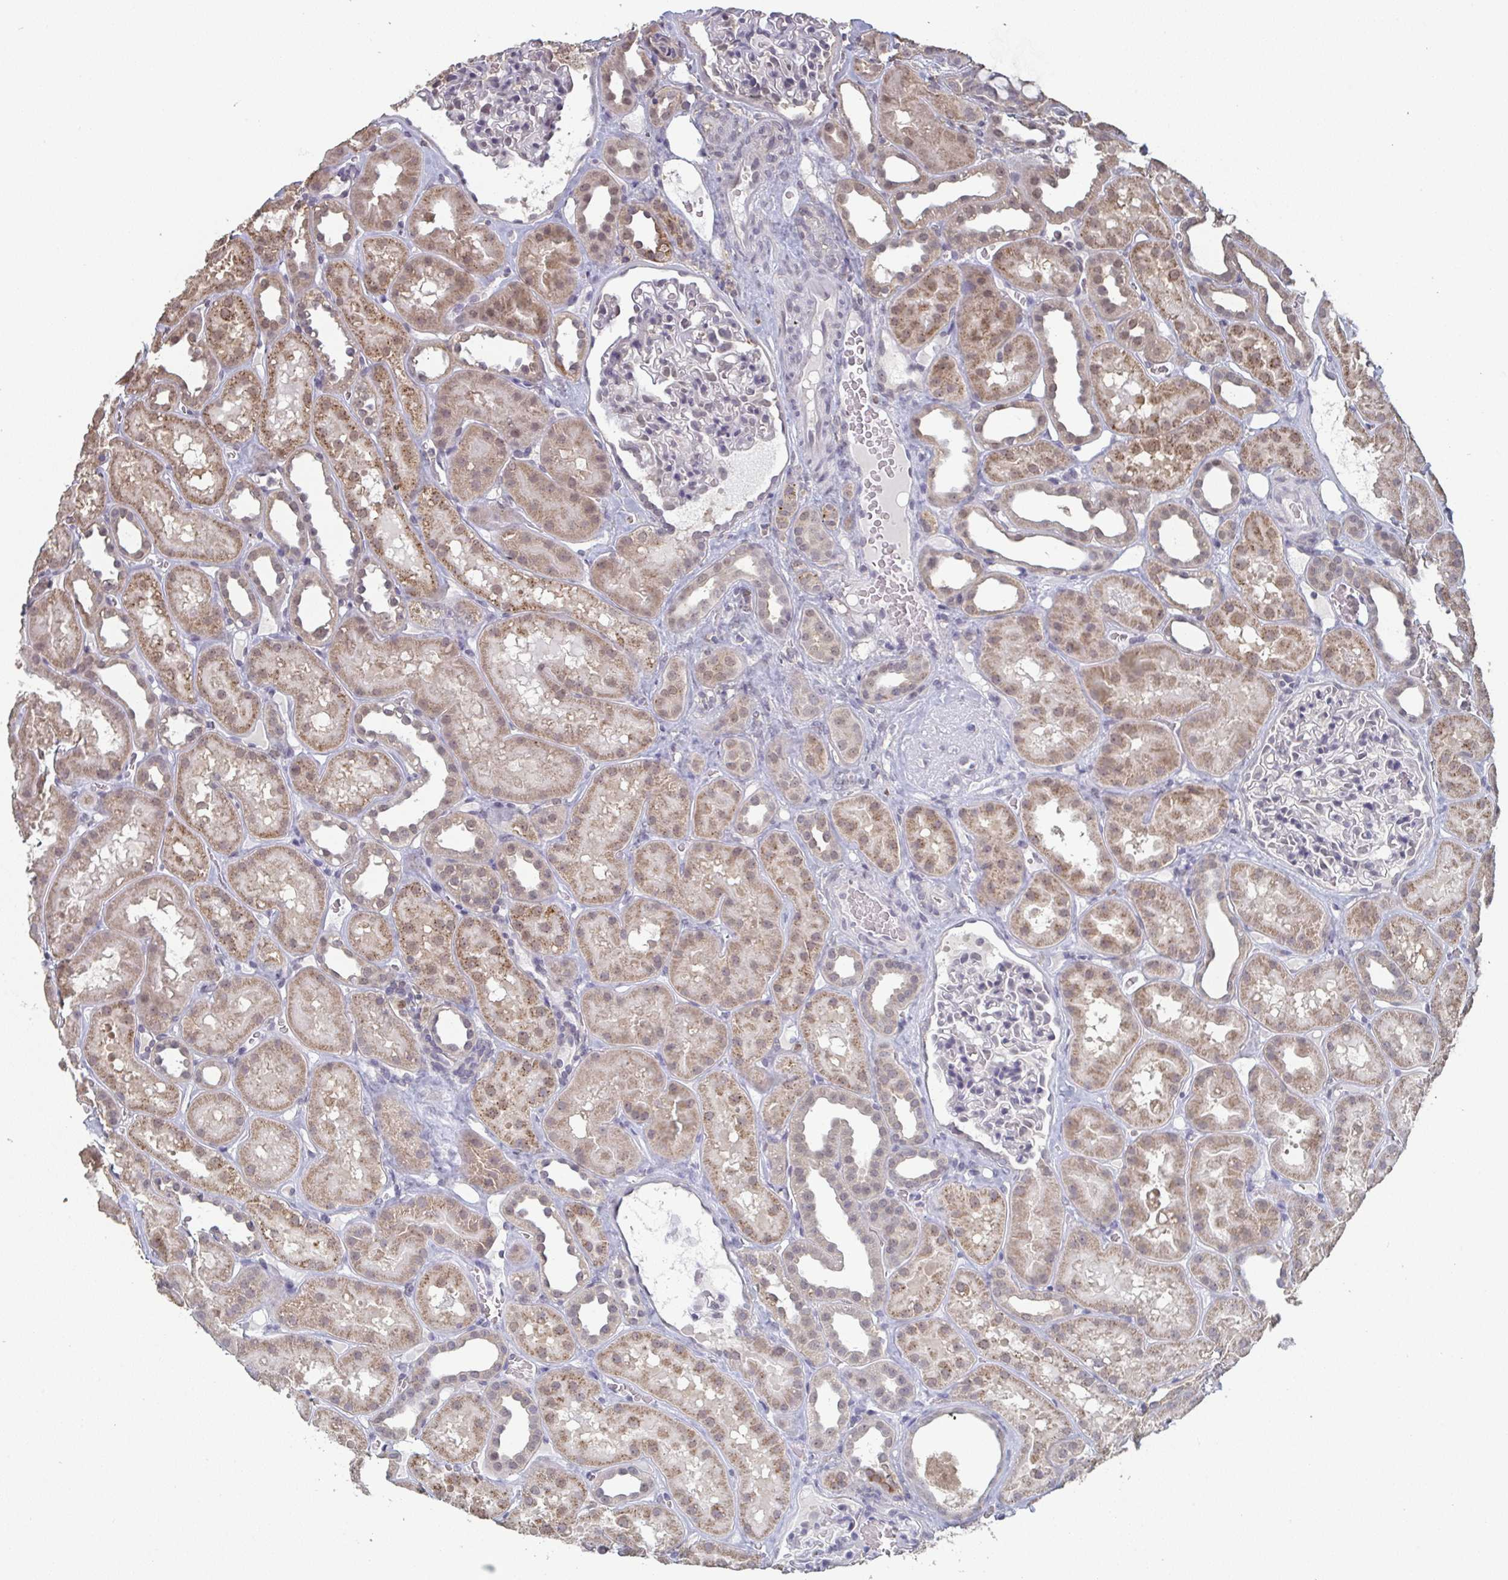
{"staining": {"intensity": "negative", "quantity": "none", "location": "none"}, "tissue": "kidney", "cell_type": "Cells in glomeruli", "image_type": "normal", "snomed": [{"axis": "morphology", "description": "Normal tissue, NOS"}, {"axis": "topography", "description": "Kidney"}], "caption": "High magnification brightfield microscopy of unremarkable kidney stained with DAB (3,3'-diaminobenzidine) (brown) and counterstained with hematoxylin (blue): cells in glomeruli show no significant expression. Nuclei are stained in blue.", "gene": "LIX1", "patient": {"sex": "female", "age": 41}}